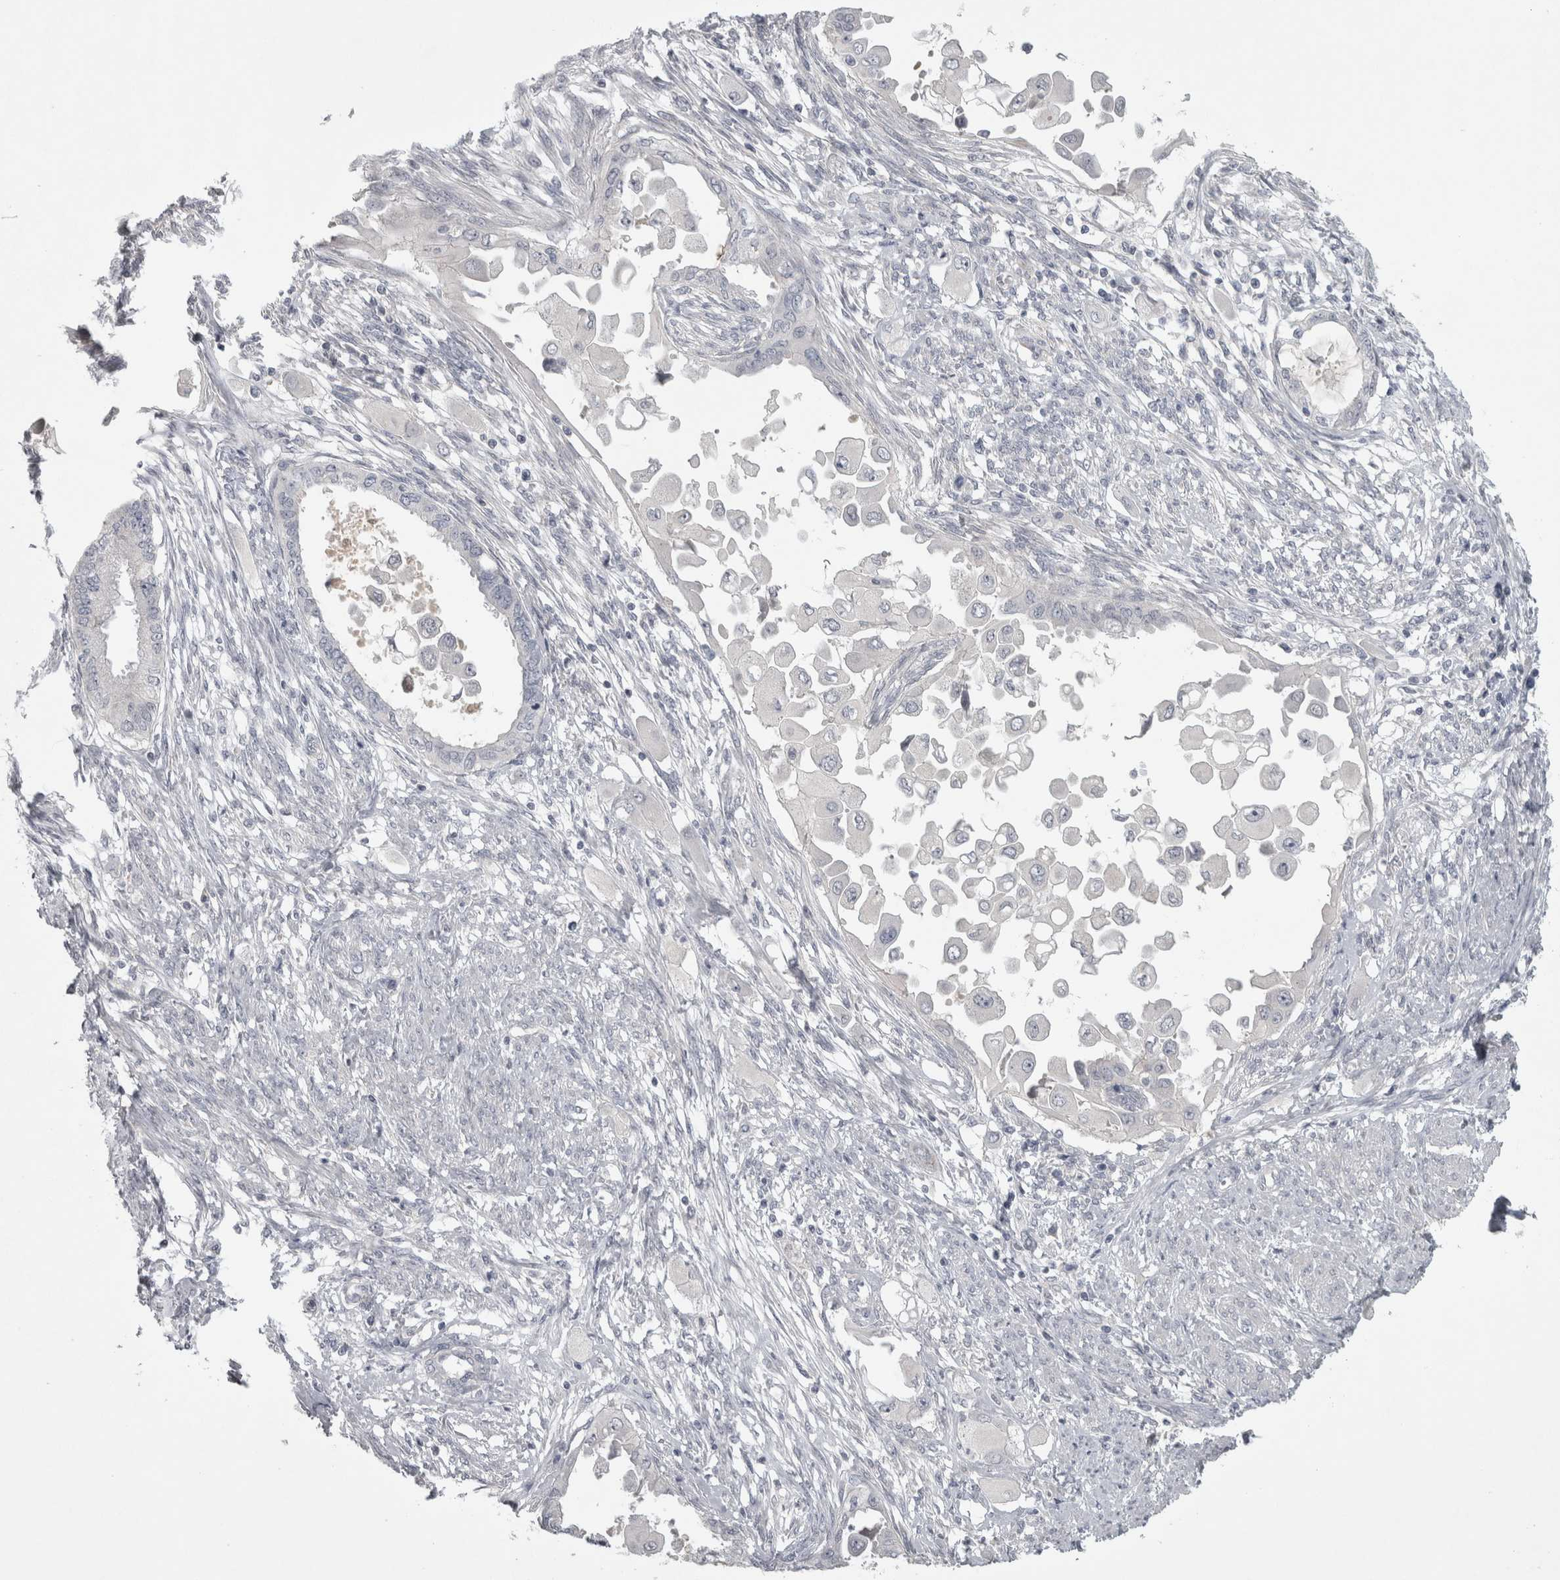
{"staining": {"intensity": "negative", "quantity": "none", "location": "none"}, "tissue": "cervical cancer", "cell_type": "Tumor cells", "image_type": "cancer", "snomed": [{"axis": "morphology", "description": "Normal tissue, NOS"}, {"axis": "morphology", "description": "Adenocarcinoma, NOS"}, {"axis": "topography", "description": "Cervix"}, {"axis": "topography", "description": "Endometrium"}], "caption": "High magnification brightfield microscopy of cervical cancer stained with DAB (brown) and counterstained with hematoxylin (blue): tumor cells show no significant staining.", "gene": "ENPP7", "patient": {"sex": "female", "age": 86}}